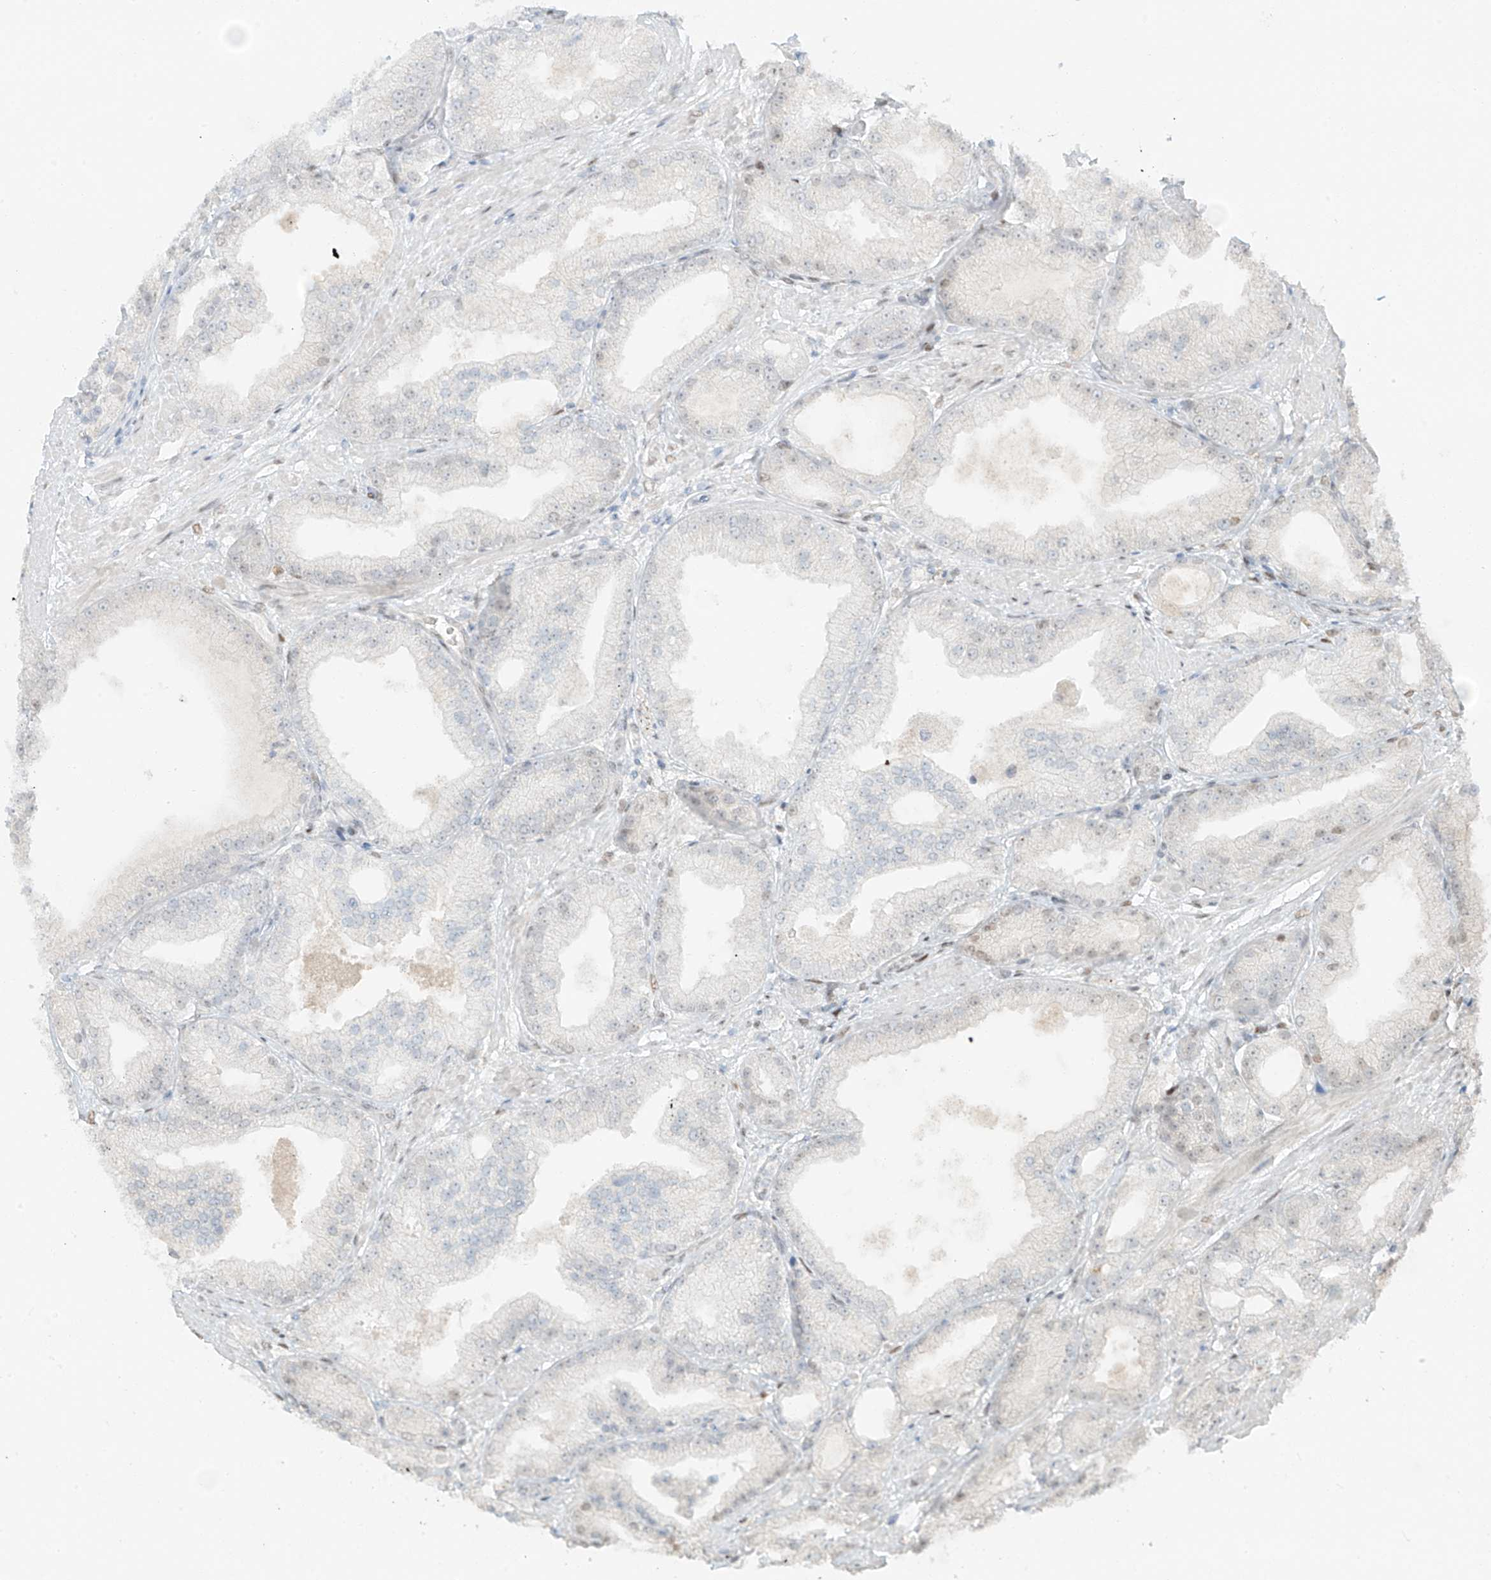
{"staining": {"intensity": "negative", "quantity": "none", "location": "none"}, "tissue": "prostate cancer", "cell_type": "Tumor cells", "image_type": "cancer", "snomed": [{"axis": "morphology", "description": "Adenocarcinoma, Low grade"}, {"axis": "topography", "description": "Prostate"}], "caption": "IHC micrograph of neoplastic tissue: adenocarcinoma (low-grade) (prostate) stained with DAB (3,3'-diaminobenzidine) shows no significant protein staining in tumor cells.", "gene": "ZNF774", "patient": {"sex": "male", "age": 67}}